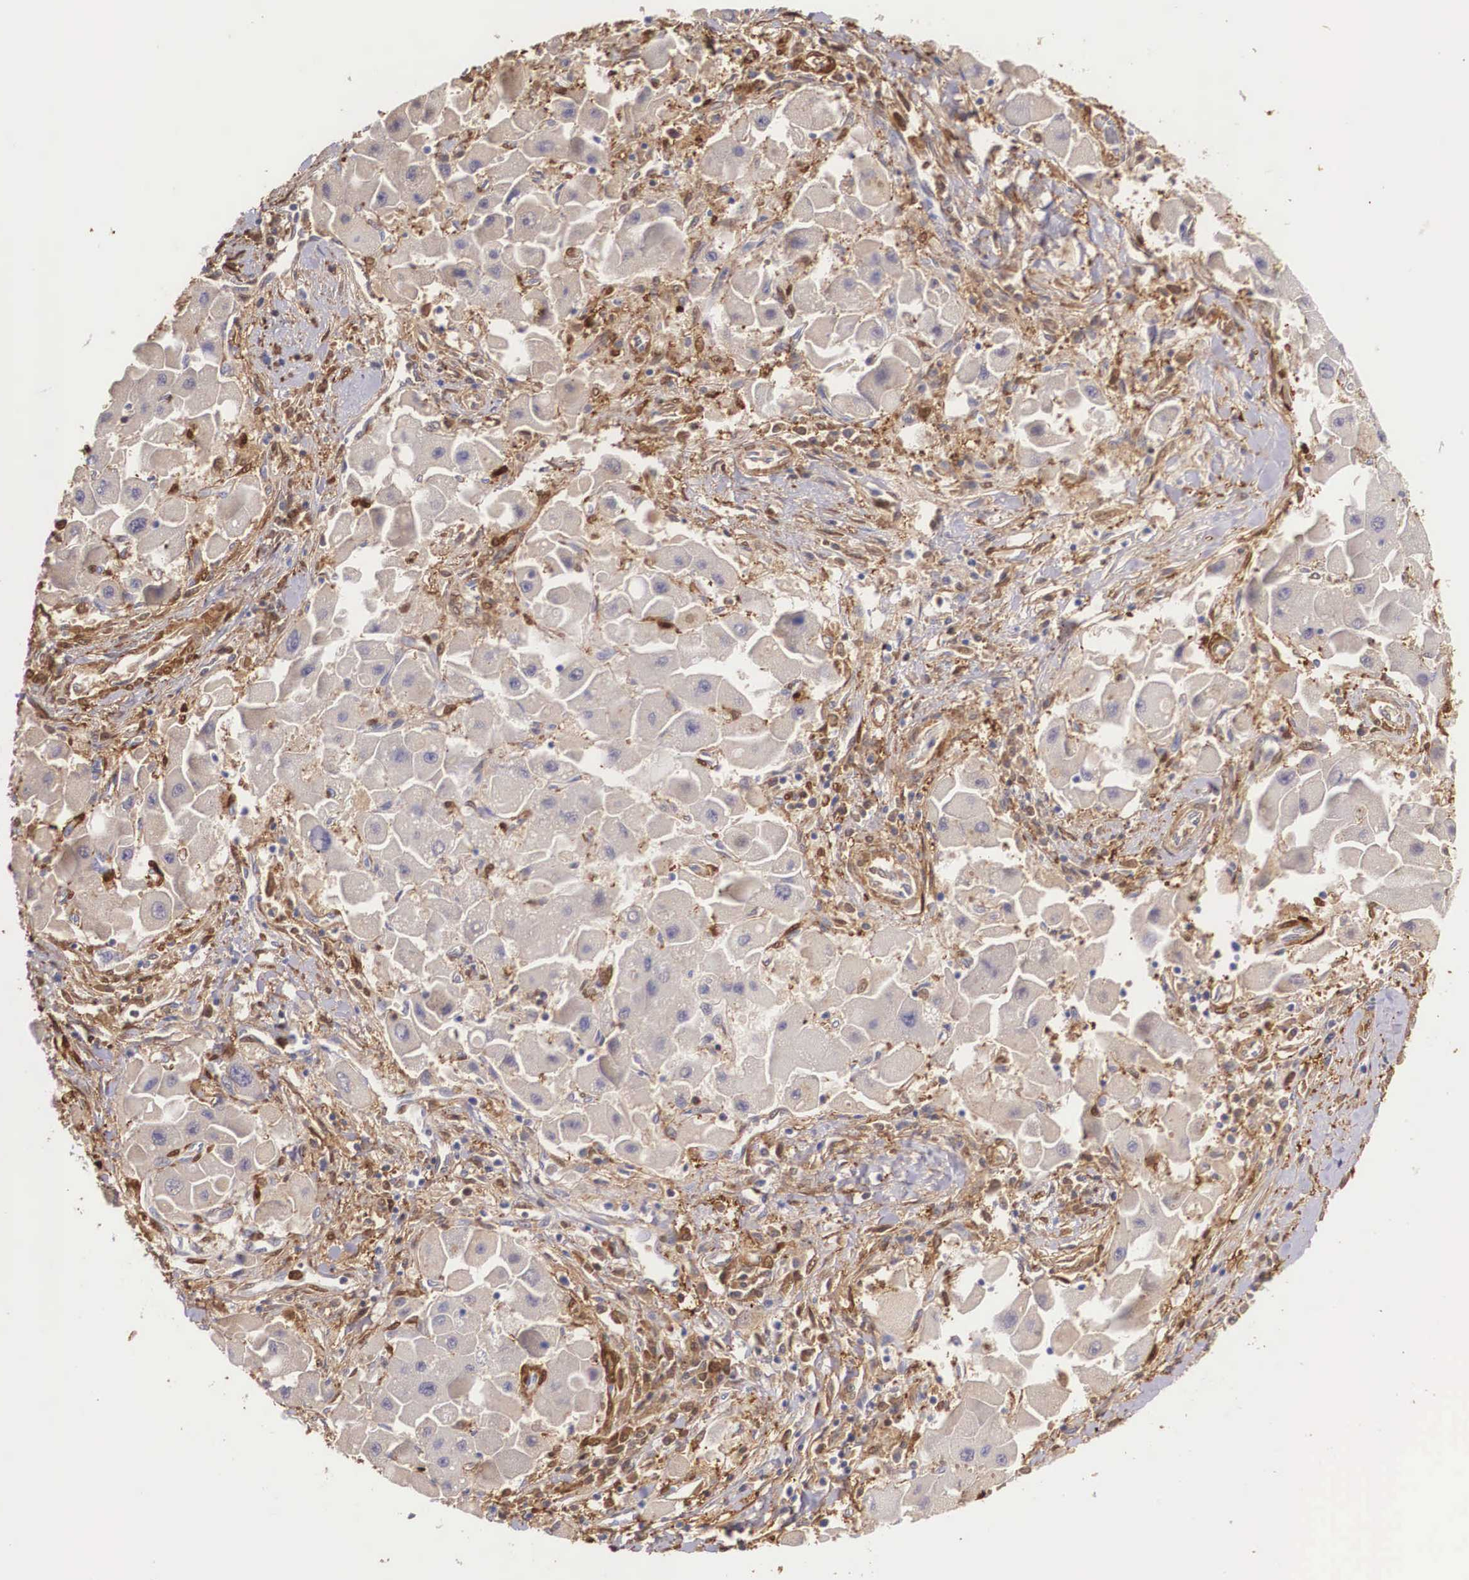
{"staining": {"intensity": "weak", "quantity": ">75%", "location": "cytoplasmic/membranous"}, "tissue": "liver cancer", "cell_type": "Tumor cells", "image_type": "cancer", "snomed": [{"axis": "morphology", "description": "Carcinoma, Hepatocellular, NOS"}, {"axis": "topography", "description": "Liver"}], "caption": "Immunohistochemical staining of hepatocellular carcinoma (liver) exhibits low levels of weak cytoplasmic/membranous protein positivity in about >75% of tumor cells. Ihc stains the protein of interest in brown and the nuclei are stained blue.", "gene": "LGALS1", "patient": {"sex": "male", "age": 24}}